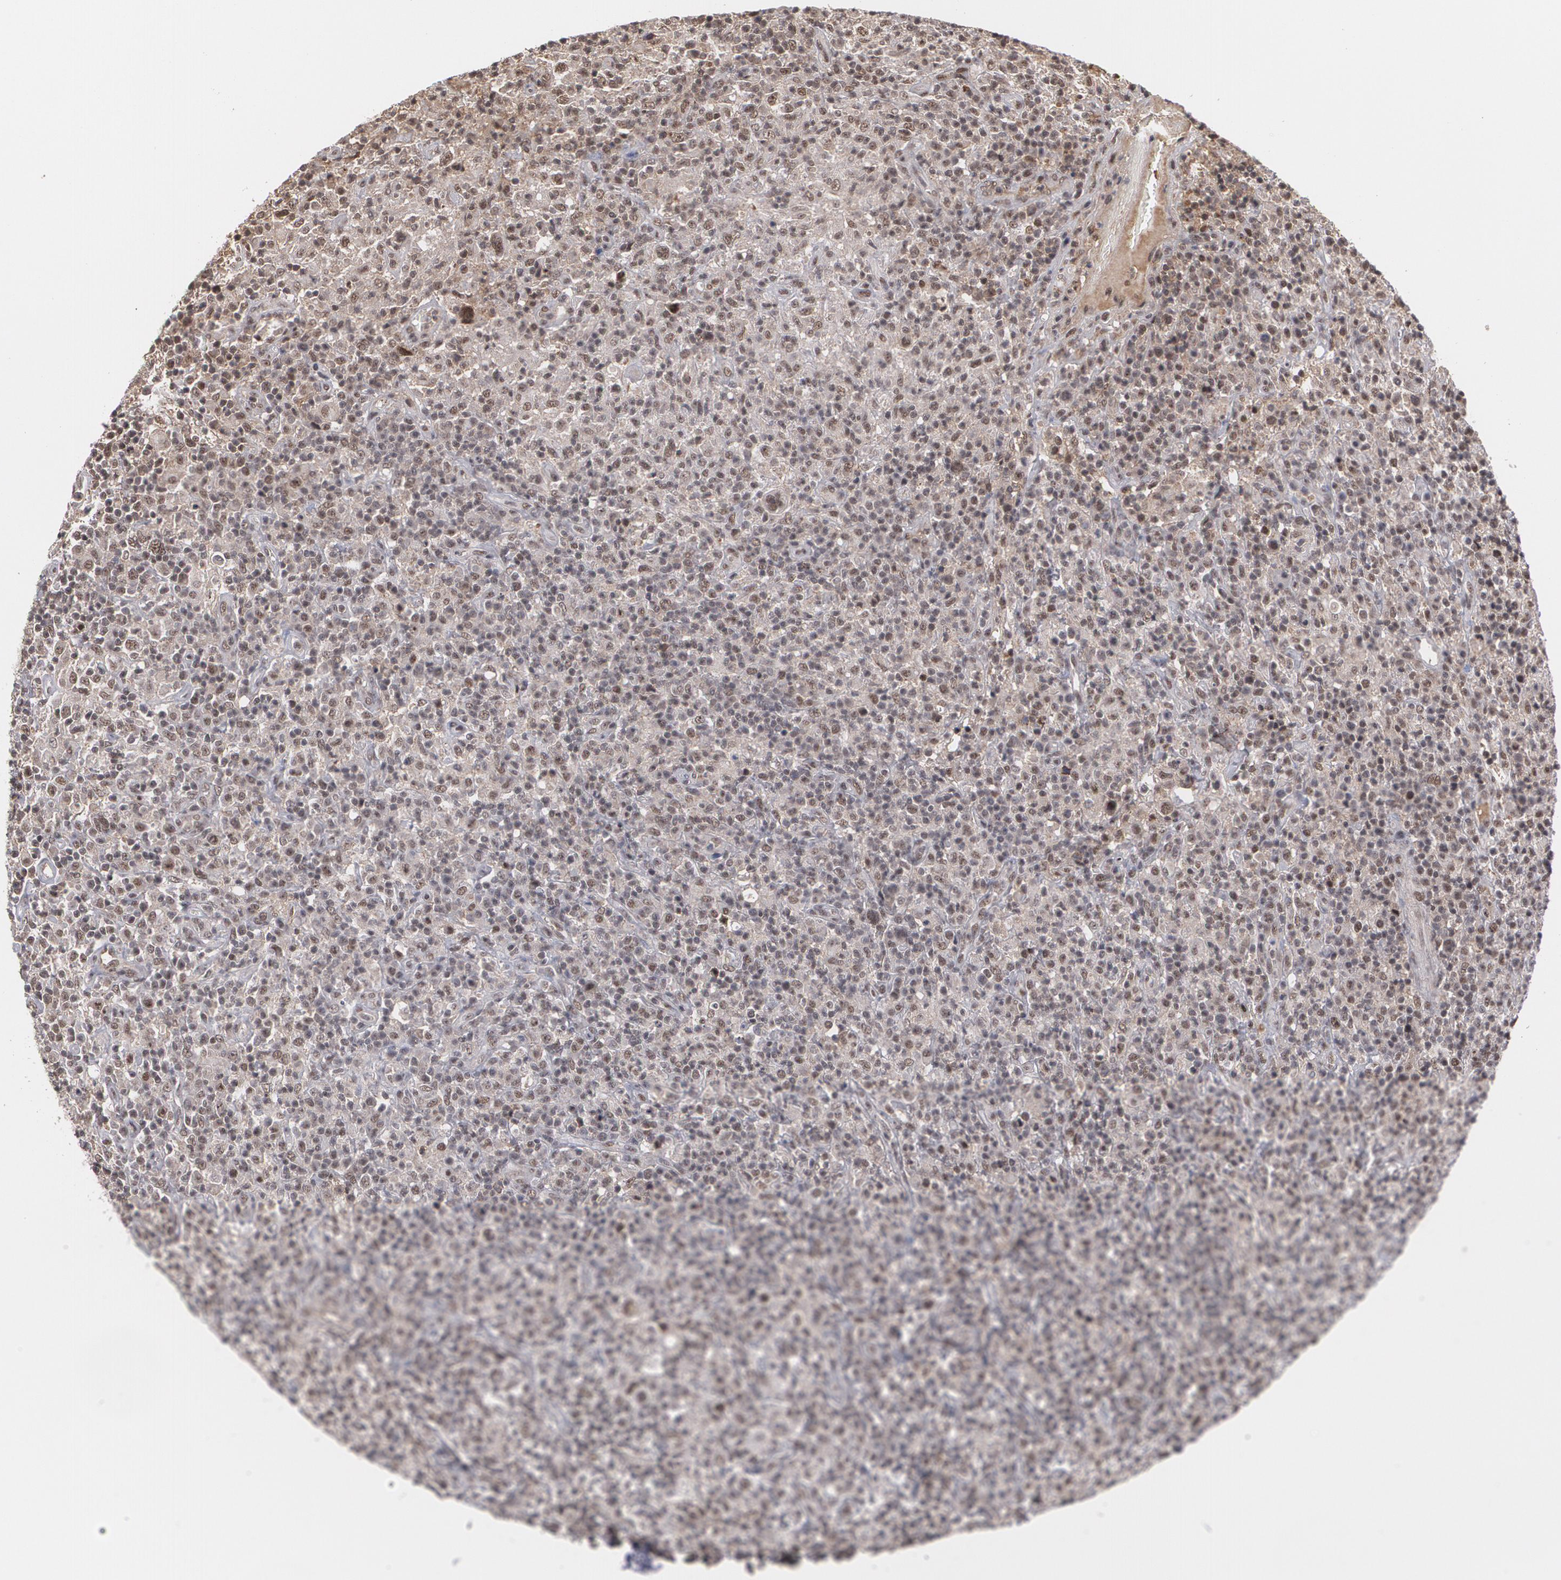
{"staining": {"intensity": "weak", "quantity": "25%-75%", "location": "nuclear"}, "tissue": "lymphoma", "cell_type": "Tumor cells", "image_type": "cancer", "snomed": [{"axis": "morphology", "description": "Hodgkin's disease, NOS"}, {"axis": "topography", "description": "Lymph node"}], "caption": "Tumor cells show low levels of weak nuclear positivity in about 25%-75% of cells in human lymphoma.", "gene": "ZNF234", "patient": {"sex": "male", "age": 65}}